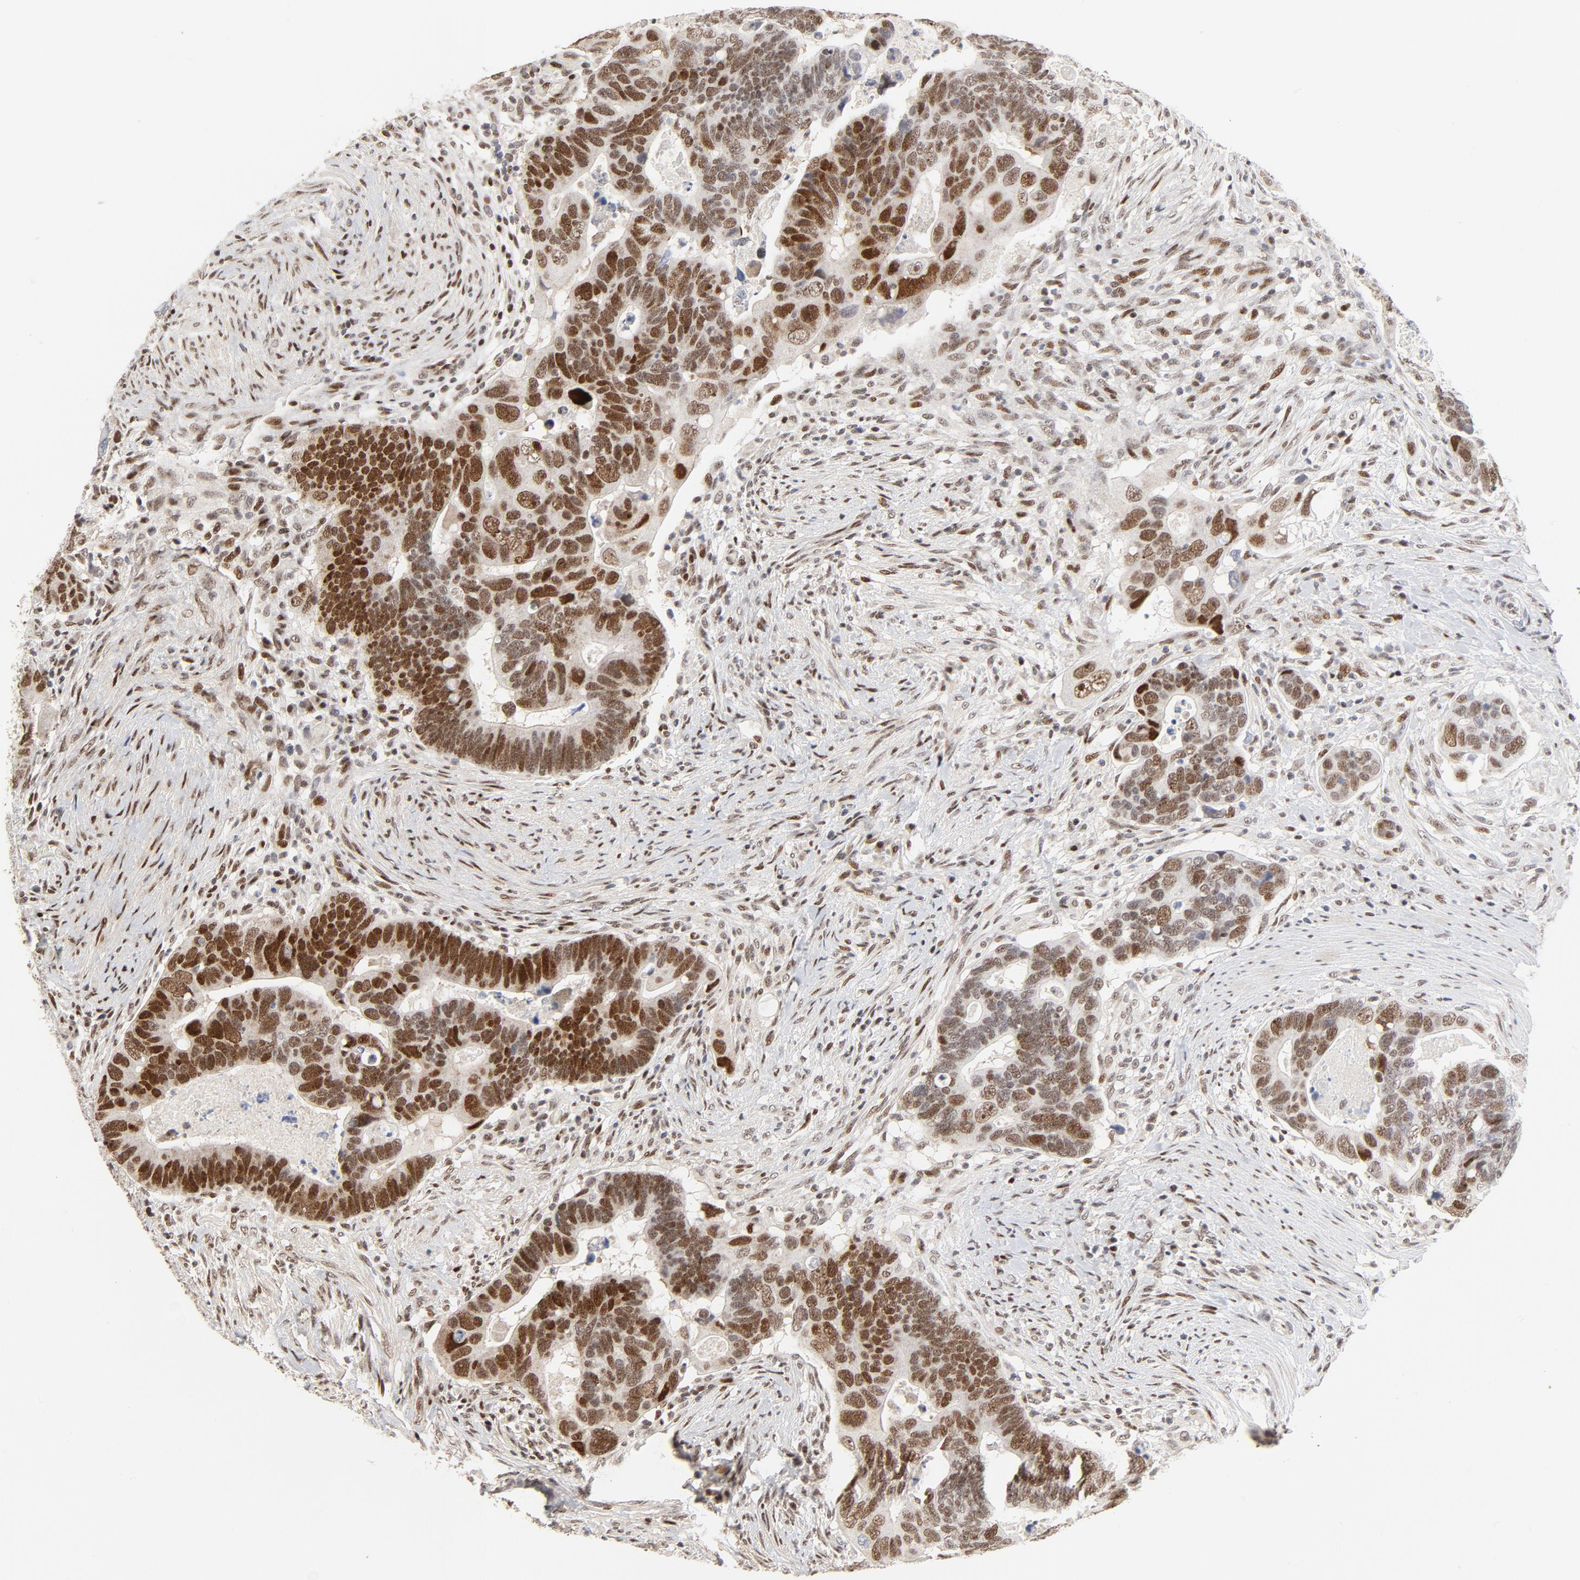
{"staining": {"intensity": "moderate", "quantity": ">75%", "location": "nuclear"}, "tissue": "colorectal cancer", "cell_type": "Tumor cells", "image_type": "cancer", "snomed": [{"axis": "morphology", "description": "Adenocarcinoma, NOS"}, {"axis": "topography", "description": "Rectum"}], "caption": "Immunohistochemical staining of colorectal adenocarcinoma shows medium levels of moderate nuclear expression in approximately >75% of tumor cells.", "gene": "GTF2I", "patient": {"sex": "male", "age": 53}}